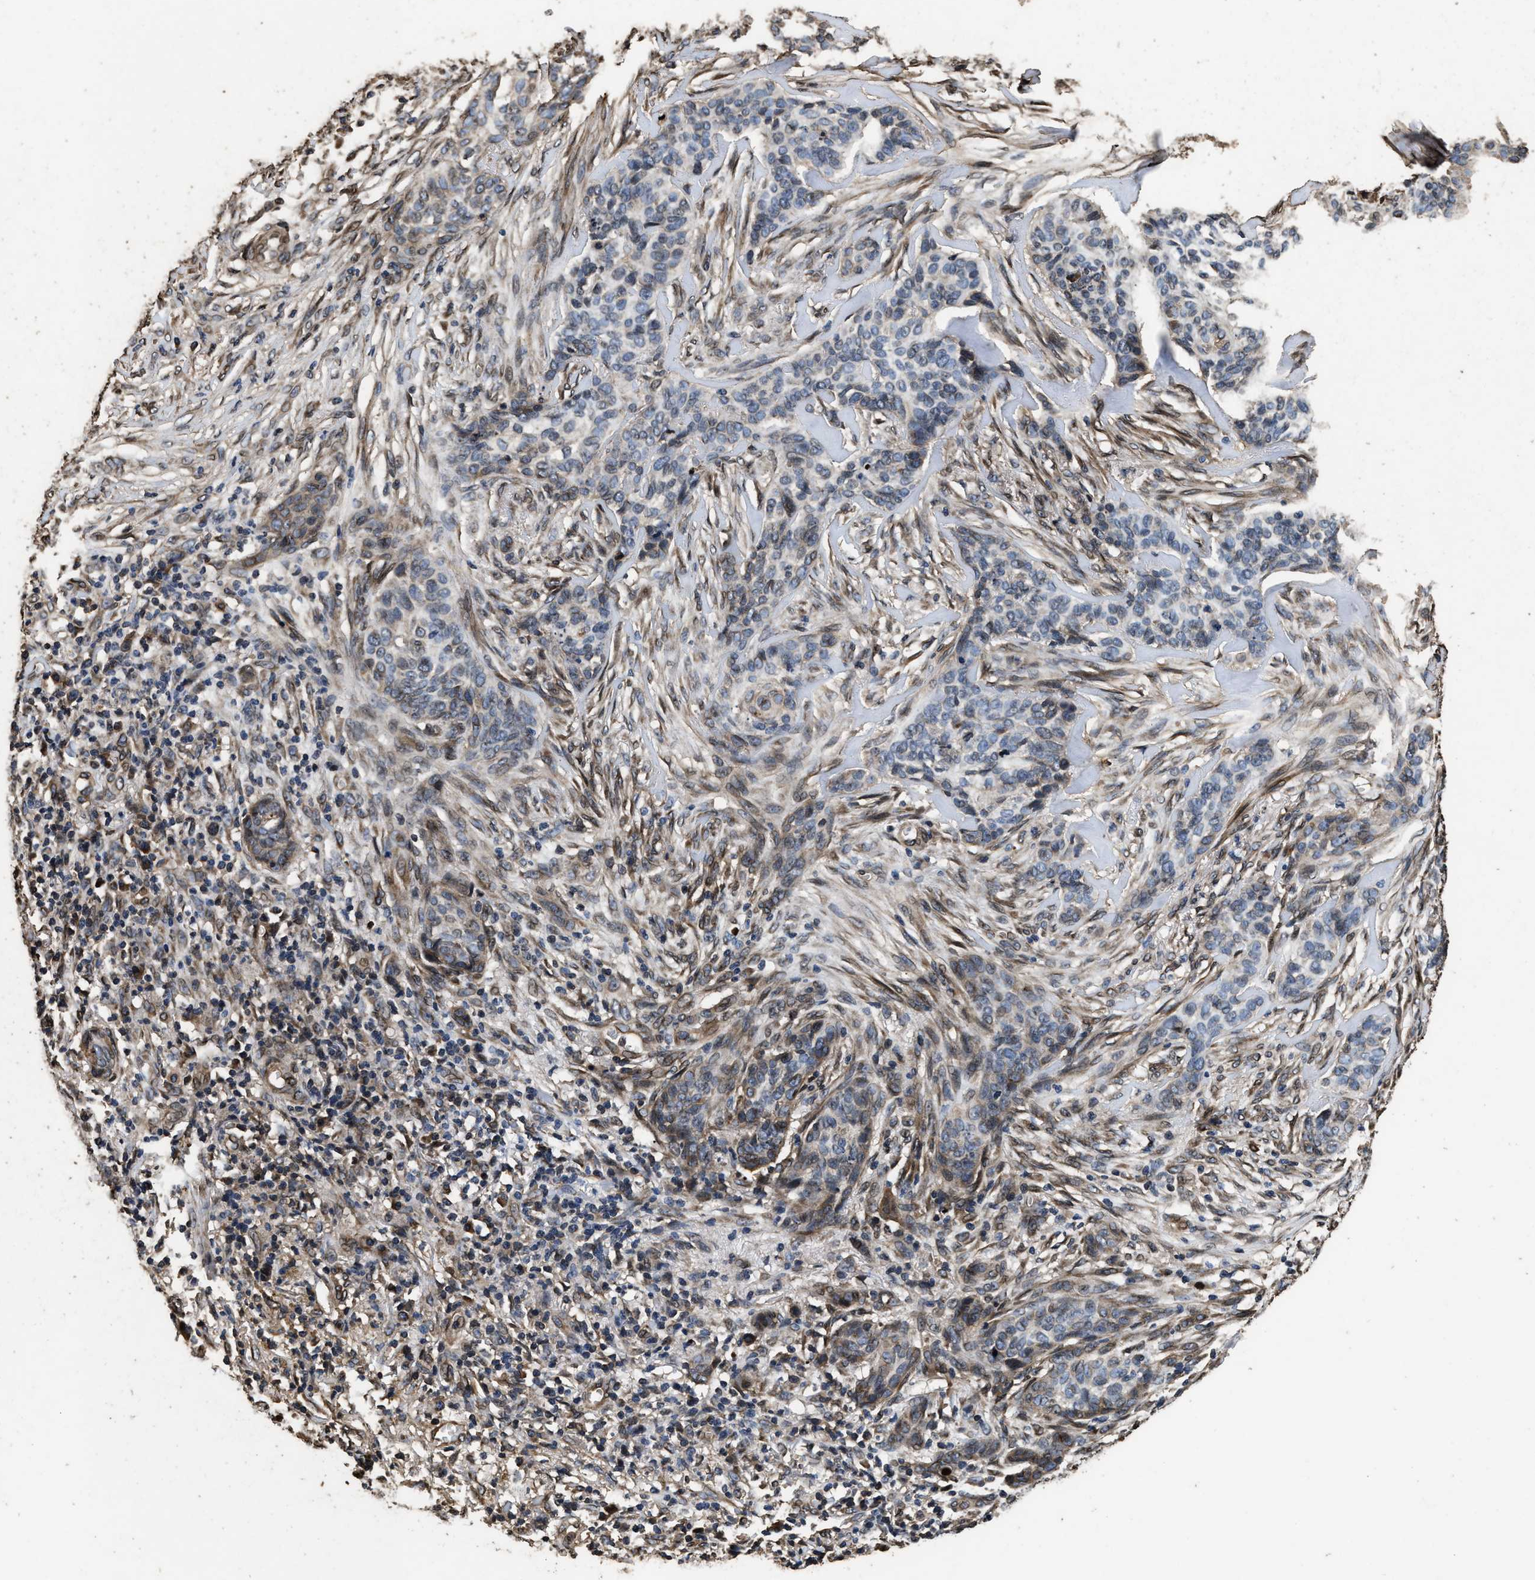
{"staining": {"intensity": "weak", "quantity": "25%-75%", "location": "cytoplasmic/membranous"}, "tissue": "skin cancer", "cell_type": "Tumor cells", "image_type": "cancer", "snomed": [{"axis": "morphology", "description": "Basal cell carcinoma"}, {"axis": "topography", "description": "Skin"}], "caption": "Skin basal cell carcinoma stained for a protein (brown) demonstrates weak cytoplasmic/membranous positive staining in approximately 25%-75% of tumor cells.", "gene": "ACCS", "patient": {"sex": "male", "age": 85}}